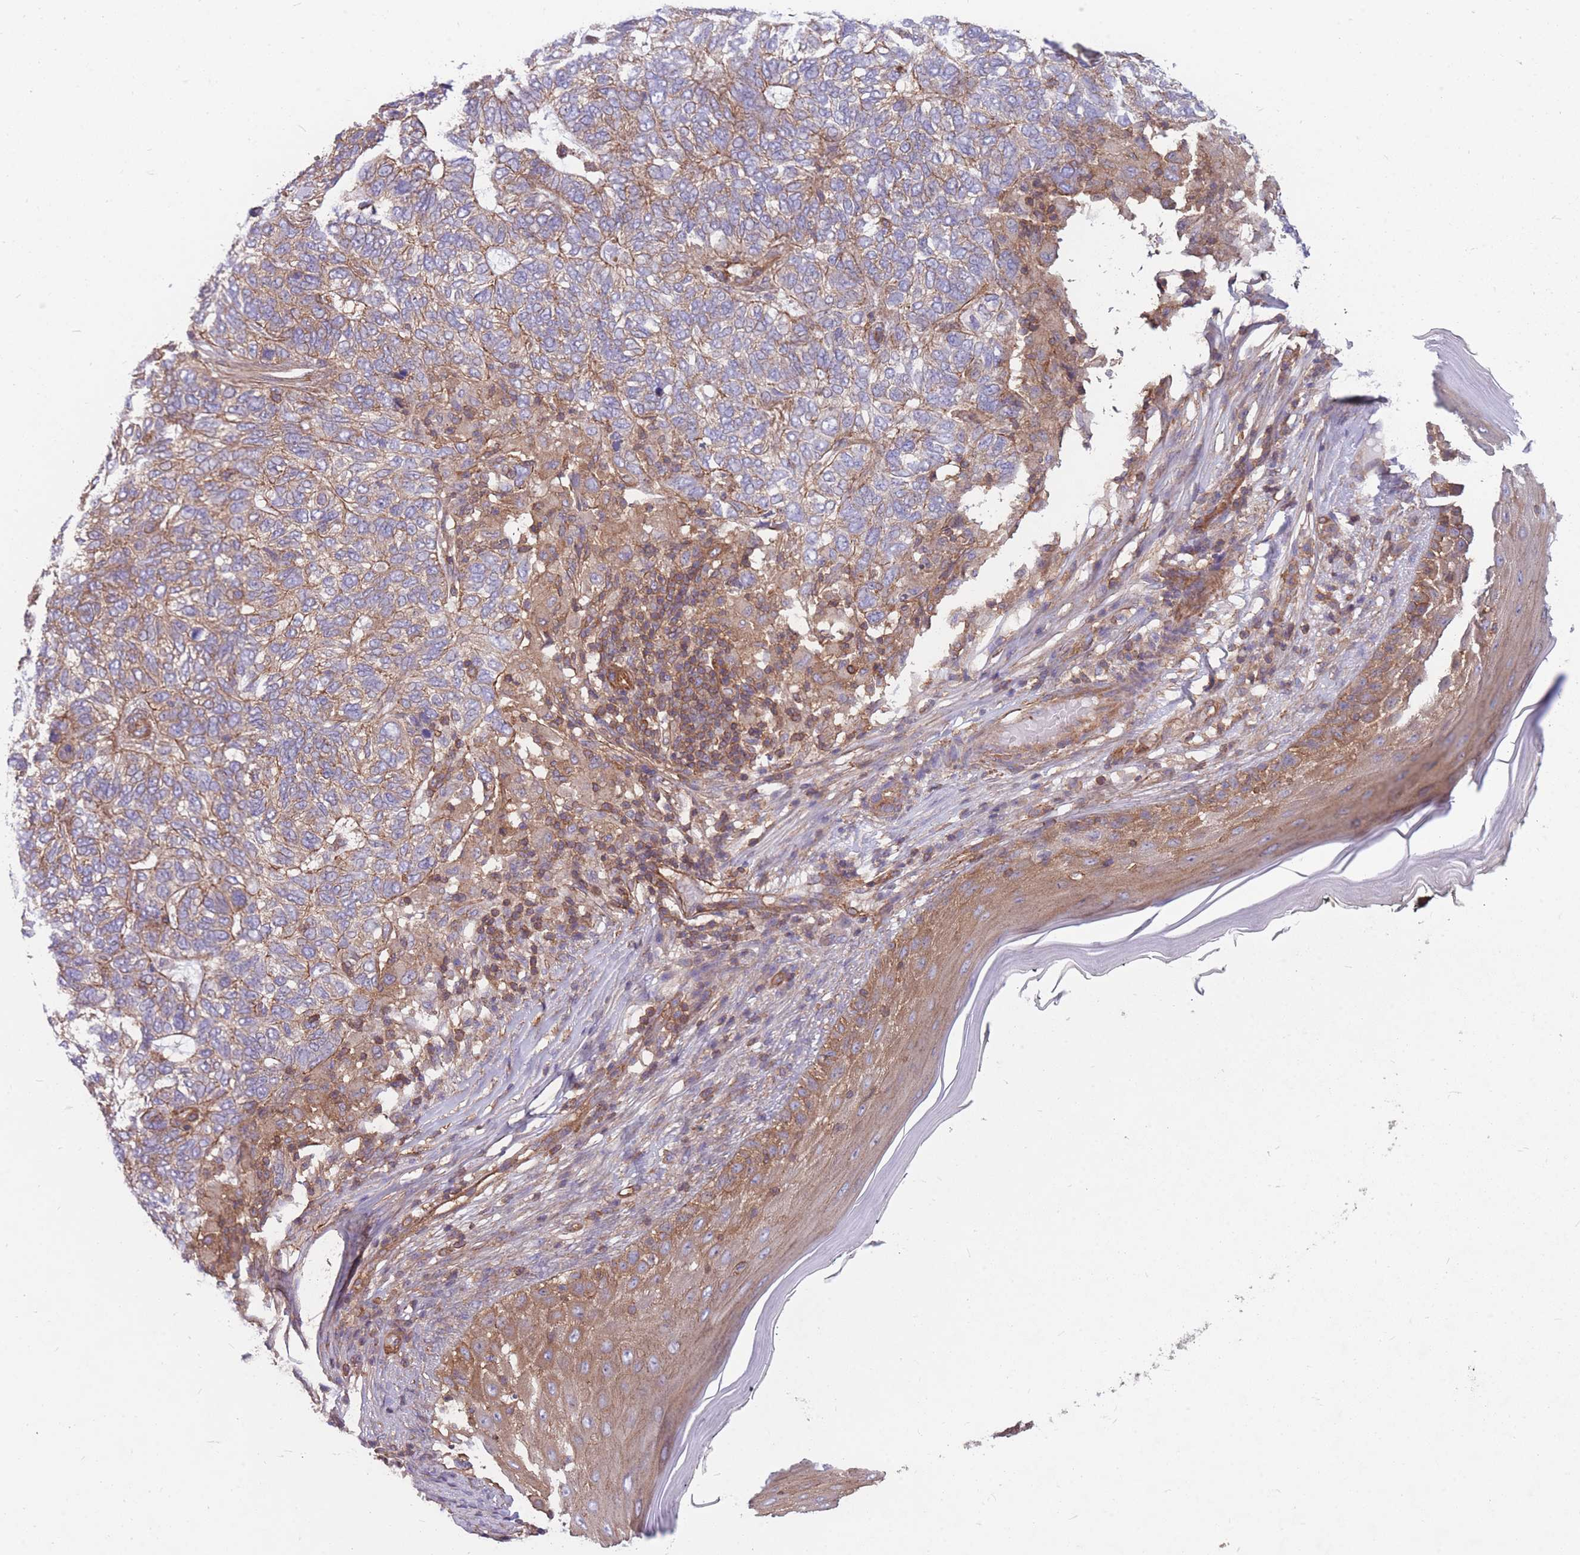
{"staining": {"intensity": "moderate", "quantity": "25%-75%", "location": "cytoplasmic/membranous"}, "tissue": "skin cancer", "cell_type": "Tumor cells", "image_type": "cancer", "snomed": [{"axis": "morphology", "description": "Basal cell carcinoma"}, {"axis": "topography", "description": "Skin"}], "caption": "A micrograph of skin cancer (basal cell carcinoma) stained for a protein reveals moderate cytoplasmic/membranous brown staining in tumor cells.", "gene": "GGA1", "patient": {"sex": "female", "age": 65}}